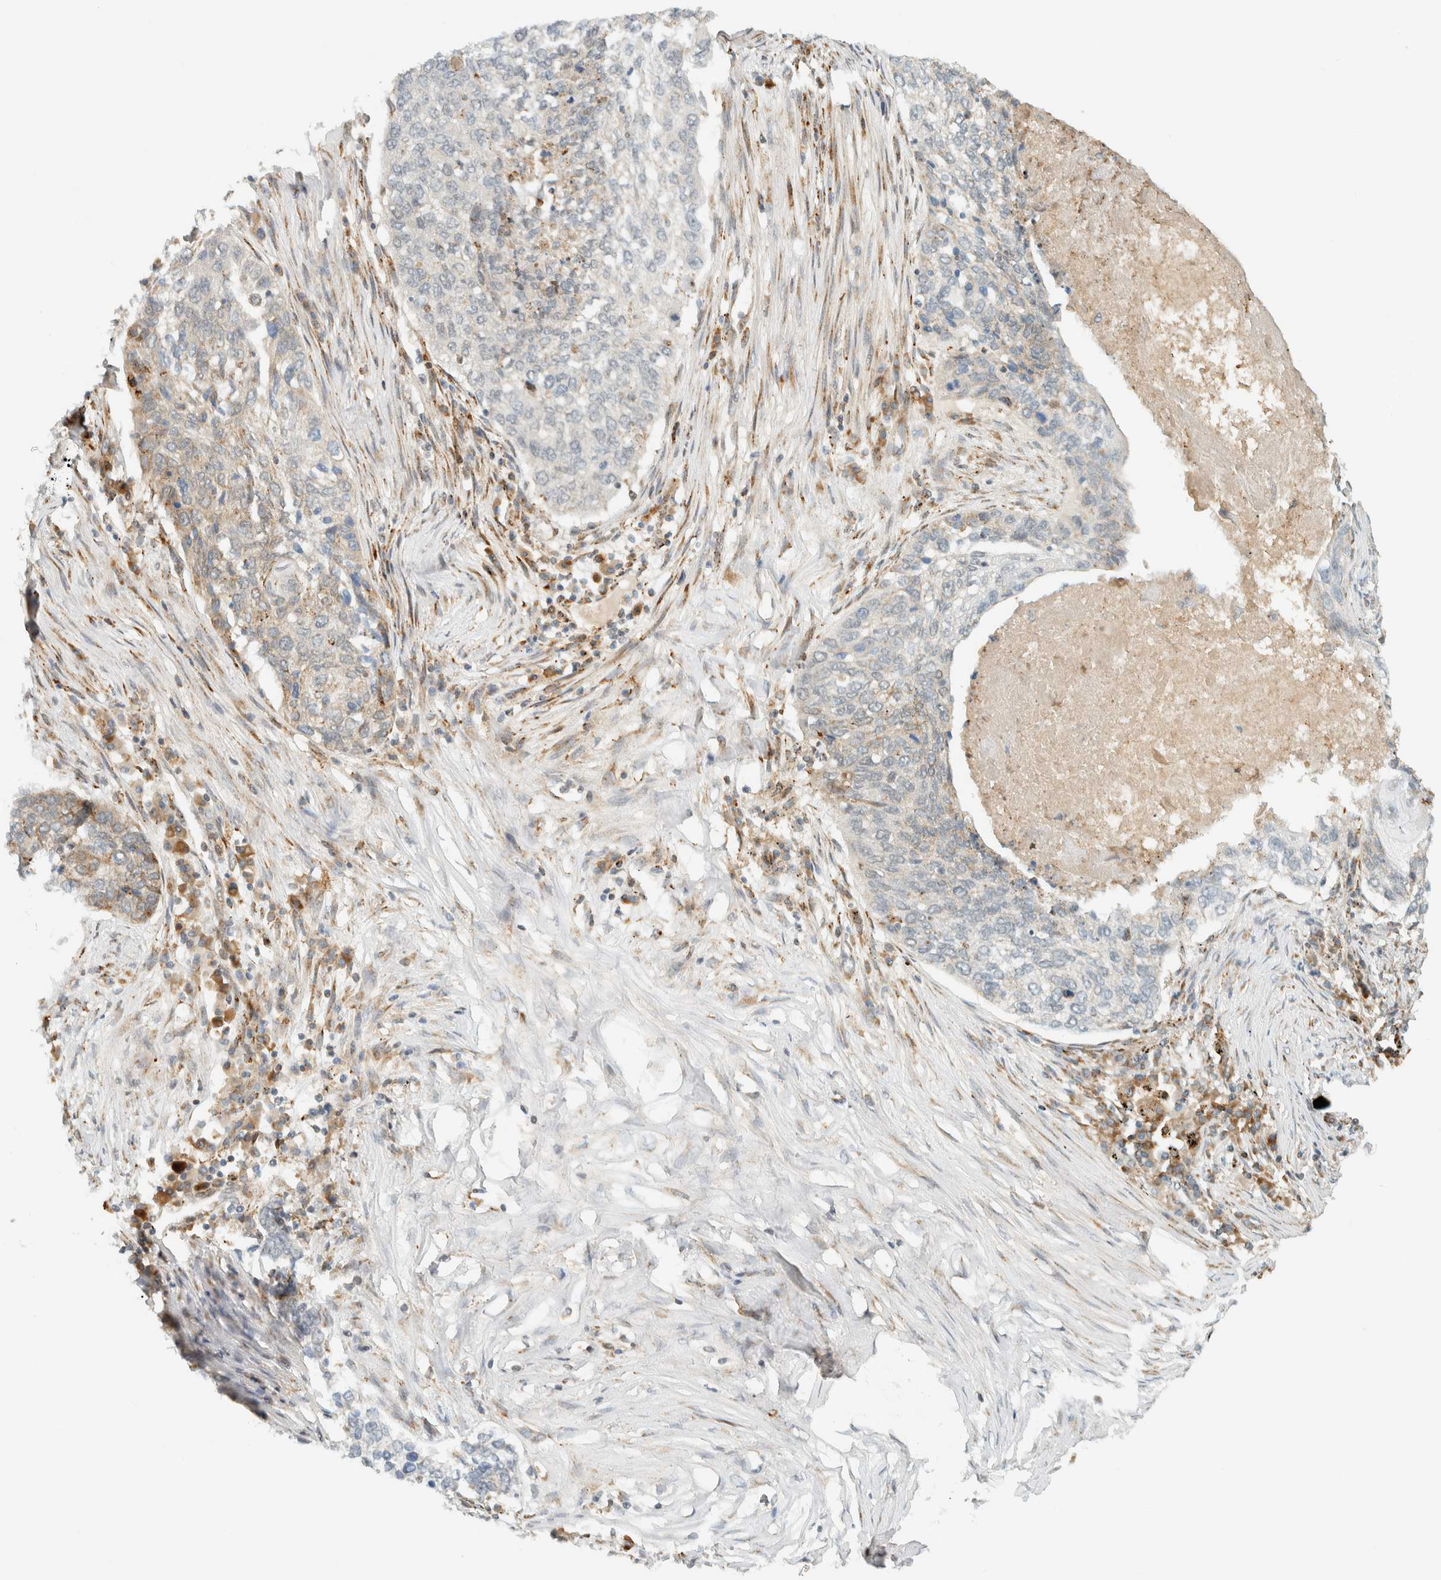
{"staining": {"intensity": "weak", "quantity": "<25%", "location": "cytoplasmic/membranous"}, "tissue": "lung cancer", "cell_type": "Tumor cells", "image_type": "cancer", "snomed": [{"axis": "morphology", "description": "Squamous cell carcinoma, NOS"}, {"axis": "topography", "description": "Lung"}], "caption": "A high-resolution photomicrograph shows immunohistochemistry (IHC) staining of lung squamous cell carcinoma, which displays no significant positivity in tumor cells.", "gene": "ITPRID1", "patient": {"sex": "female", "age": 63}}